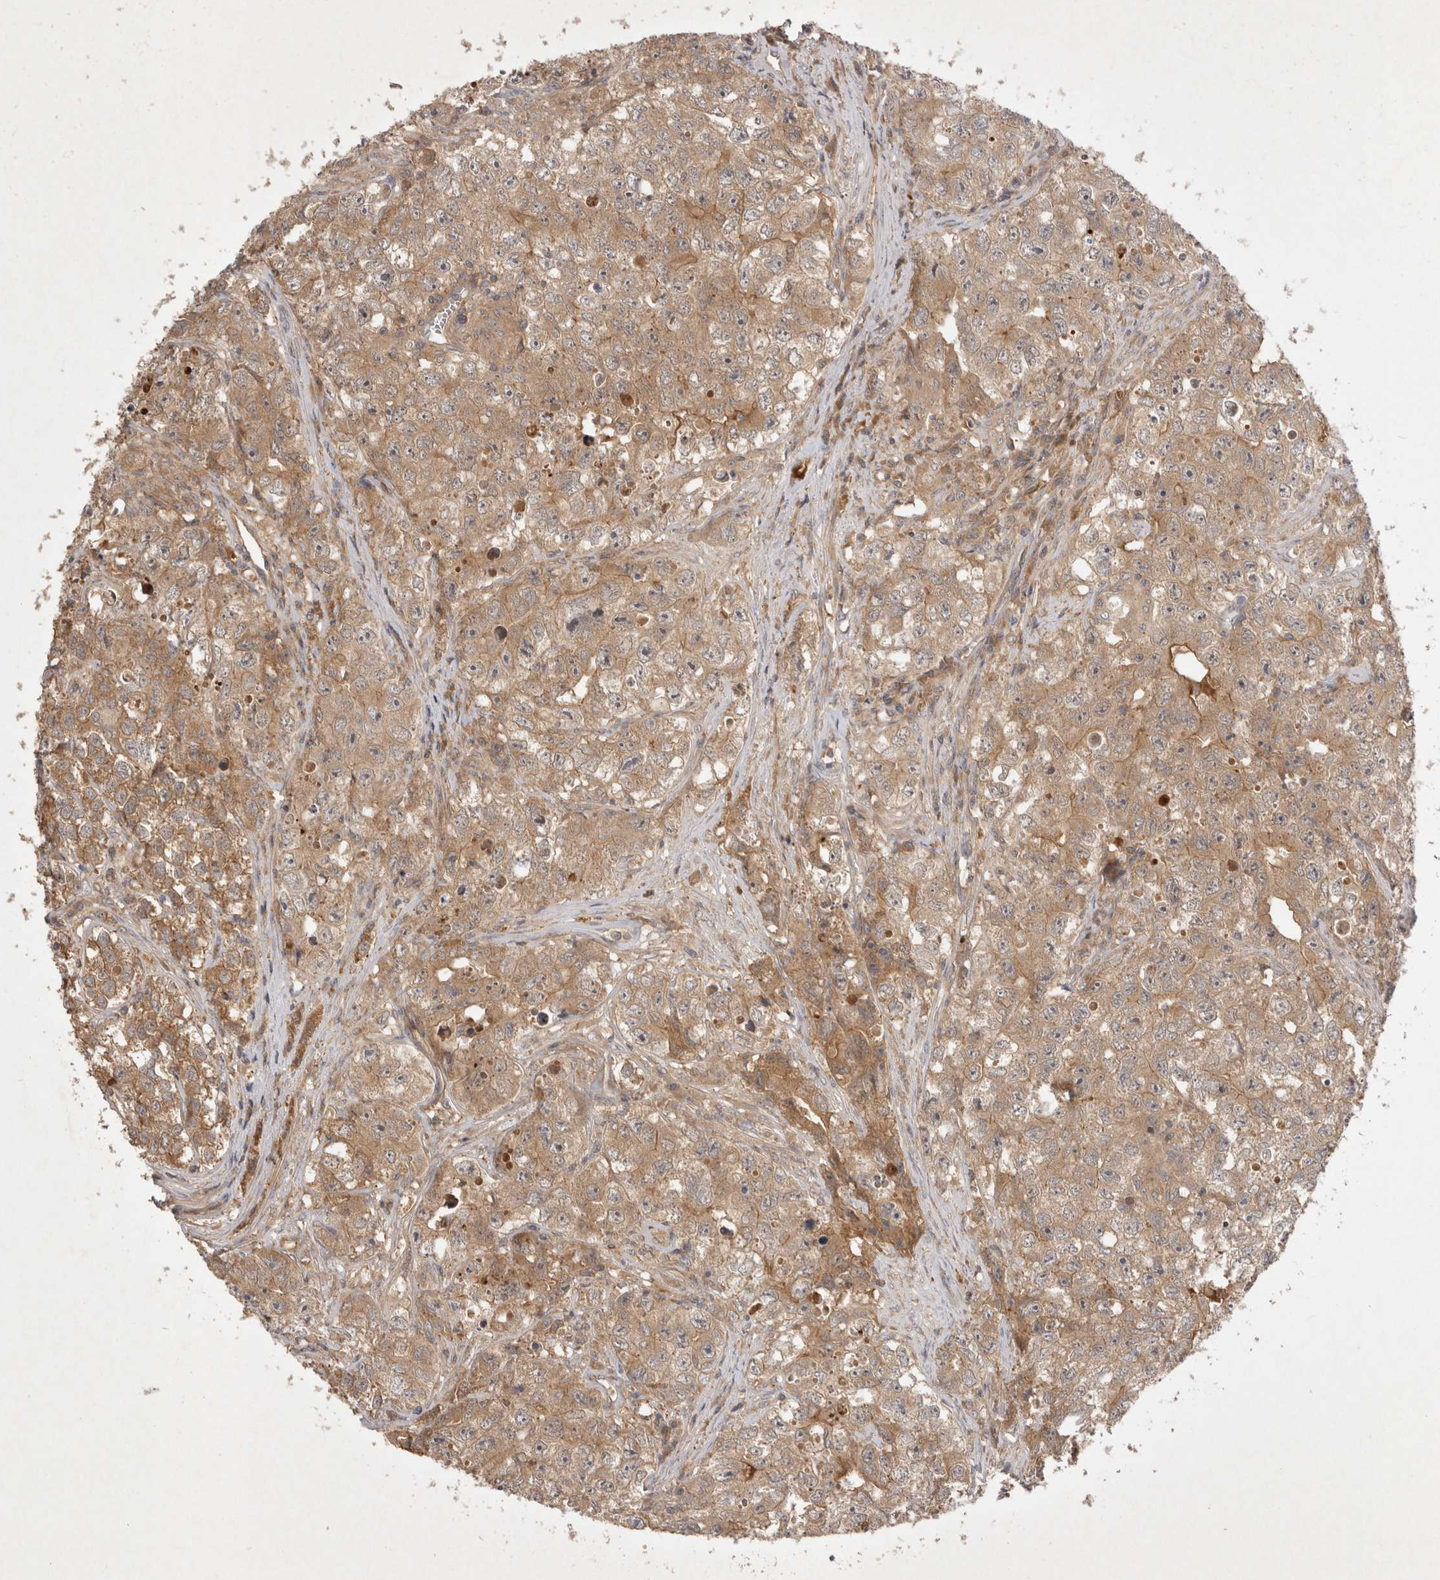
{"staining": {"intensity": "weak", "quantity": ">75%", "location": "cytoplasmic/membranous"}, "tissue": "testis cancer", "cell_type": "Tumor cells", "image_type": "cancer", "snomed": [{"axis": "morphology", "description": "Seminoma, NOS"}, {"axis": "morphology", "description": "Carcinoma, Embryonal, NOS"}, {"axis": "topography", "description": "Testis"}], "caption": "Immunohistochemistry micrograph of testis seminoma stained for a protein (brown), which exhibits low levels of weak cytoplasmic/membranous staining in about >75% of tumor cells.", "gene": "PPP1R42", "patient": {"sex": "male", "age": 43}}